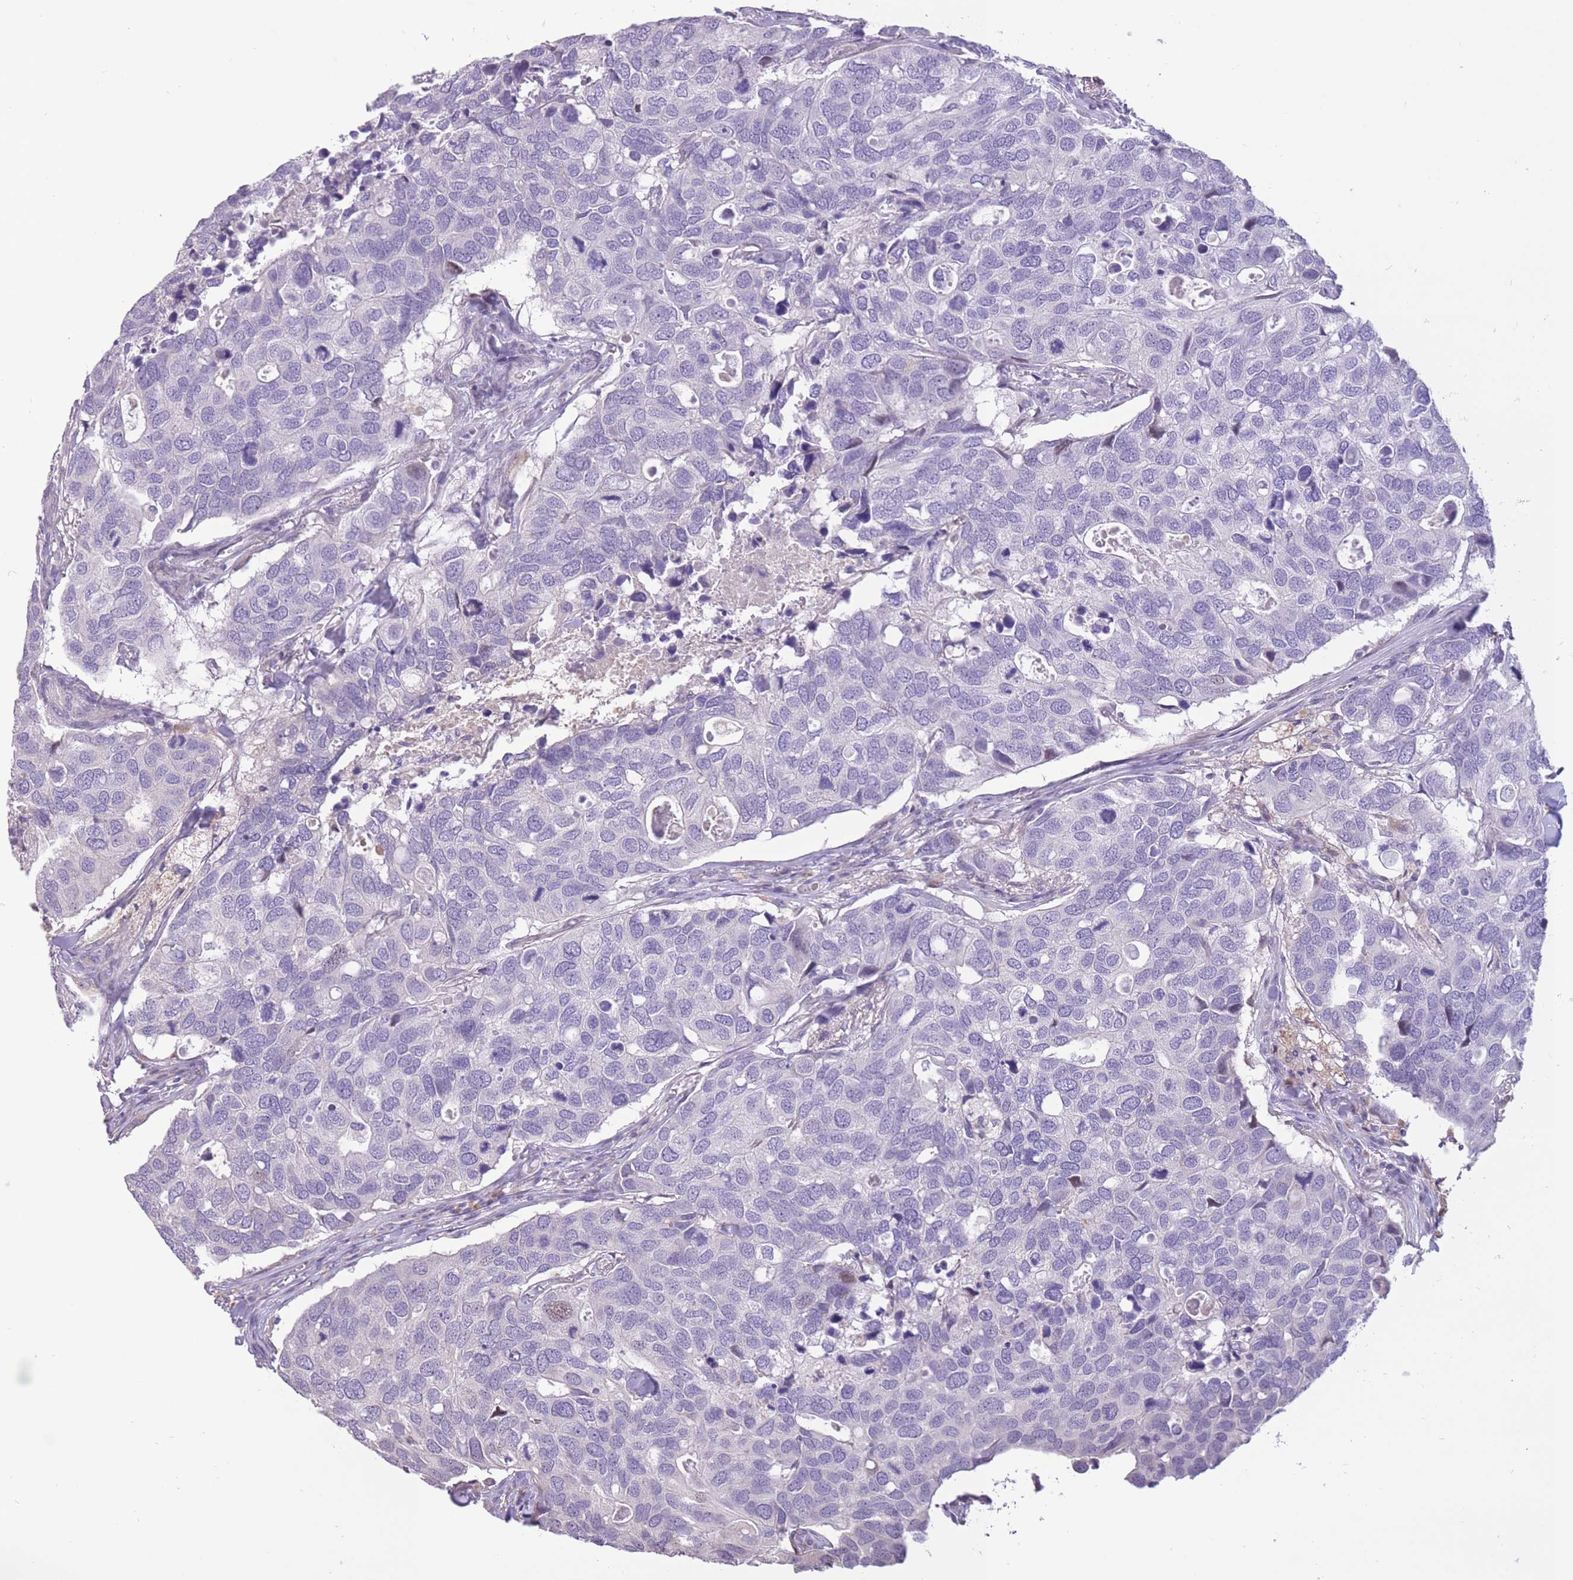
{"staining": {"intensity": "negative", "quantity": "none", "location": "none"}, "tissue": "breast cancer", "cell_type": "Tumor cells", "image_type": "cancer", "snomed": [{"axis": "morphology", "description": "Duct carcinoma"}, {"axis": "topography", "description": "Breast"}], "caption": "Immunohistochemical staining of breast cancer (intraductal carcinoma) demonstrates no significant expression in tumor cells. (DAB immunohistochemistry (IHC) visualized using brightfield microscopy, high magnification).", "gene": "WDR70", "patient": {"sex": "female", "age": 83}}